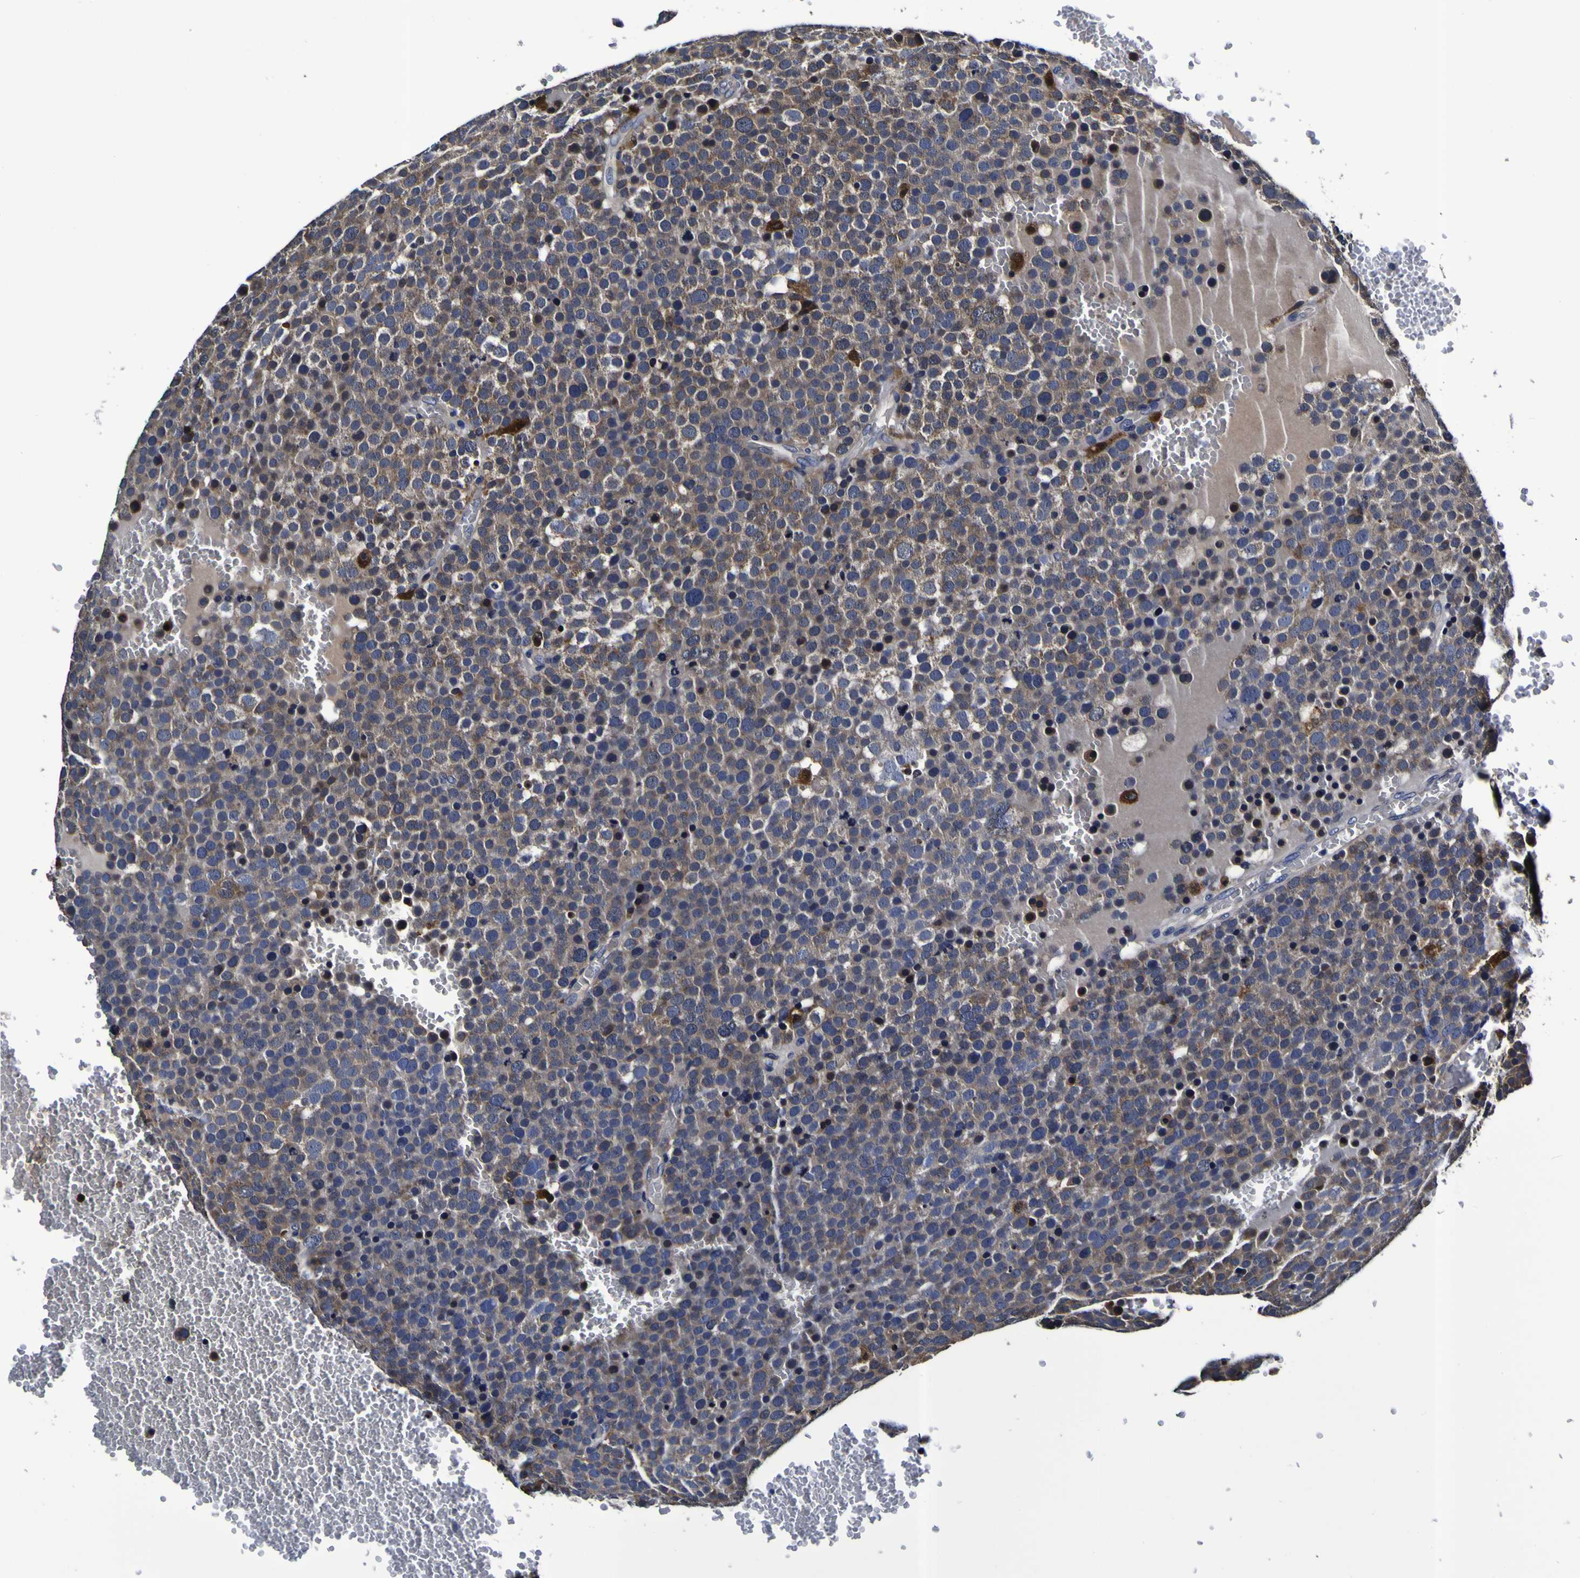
{"staining": {"intensity": "weak", "quantity": "25%-75%", "location": "cytoplasmic/membranous"}, "tissue": "testis cancer", "cell_type": "Tumor cells", "image_type": "cancer", "snomed": [{"axis": "morphology", "description": "Seminoma, NOS"}, {"axis": "topography", "description": "Testis"}], "caption": "There is low levels of weak cytoplasmic/membranous staining in tumor cells of testis seminoma, as demonstrated by immunohistochemical staining (brown color).", "gene": "GPX1", "patient": {"sex": "male", "age": 71}}